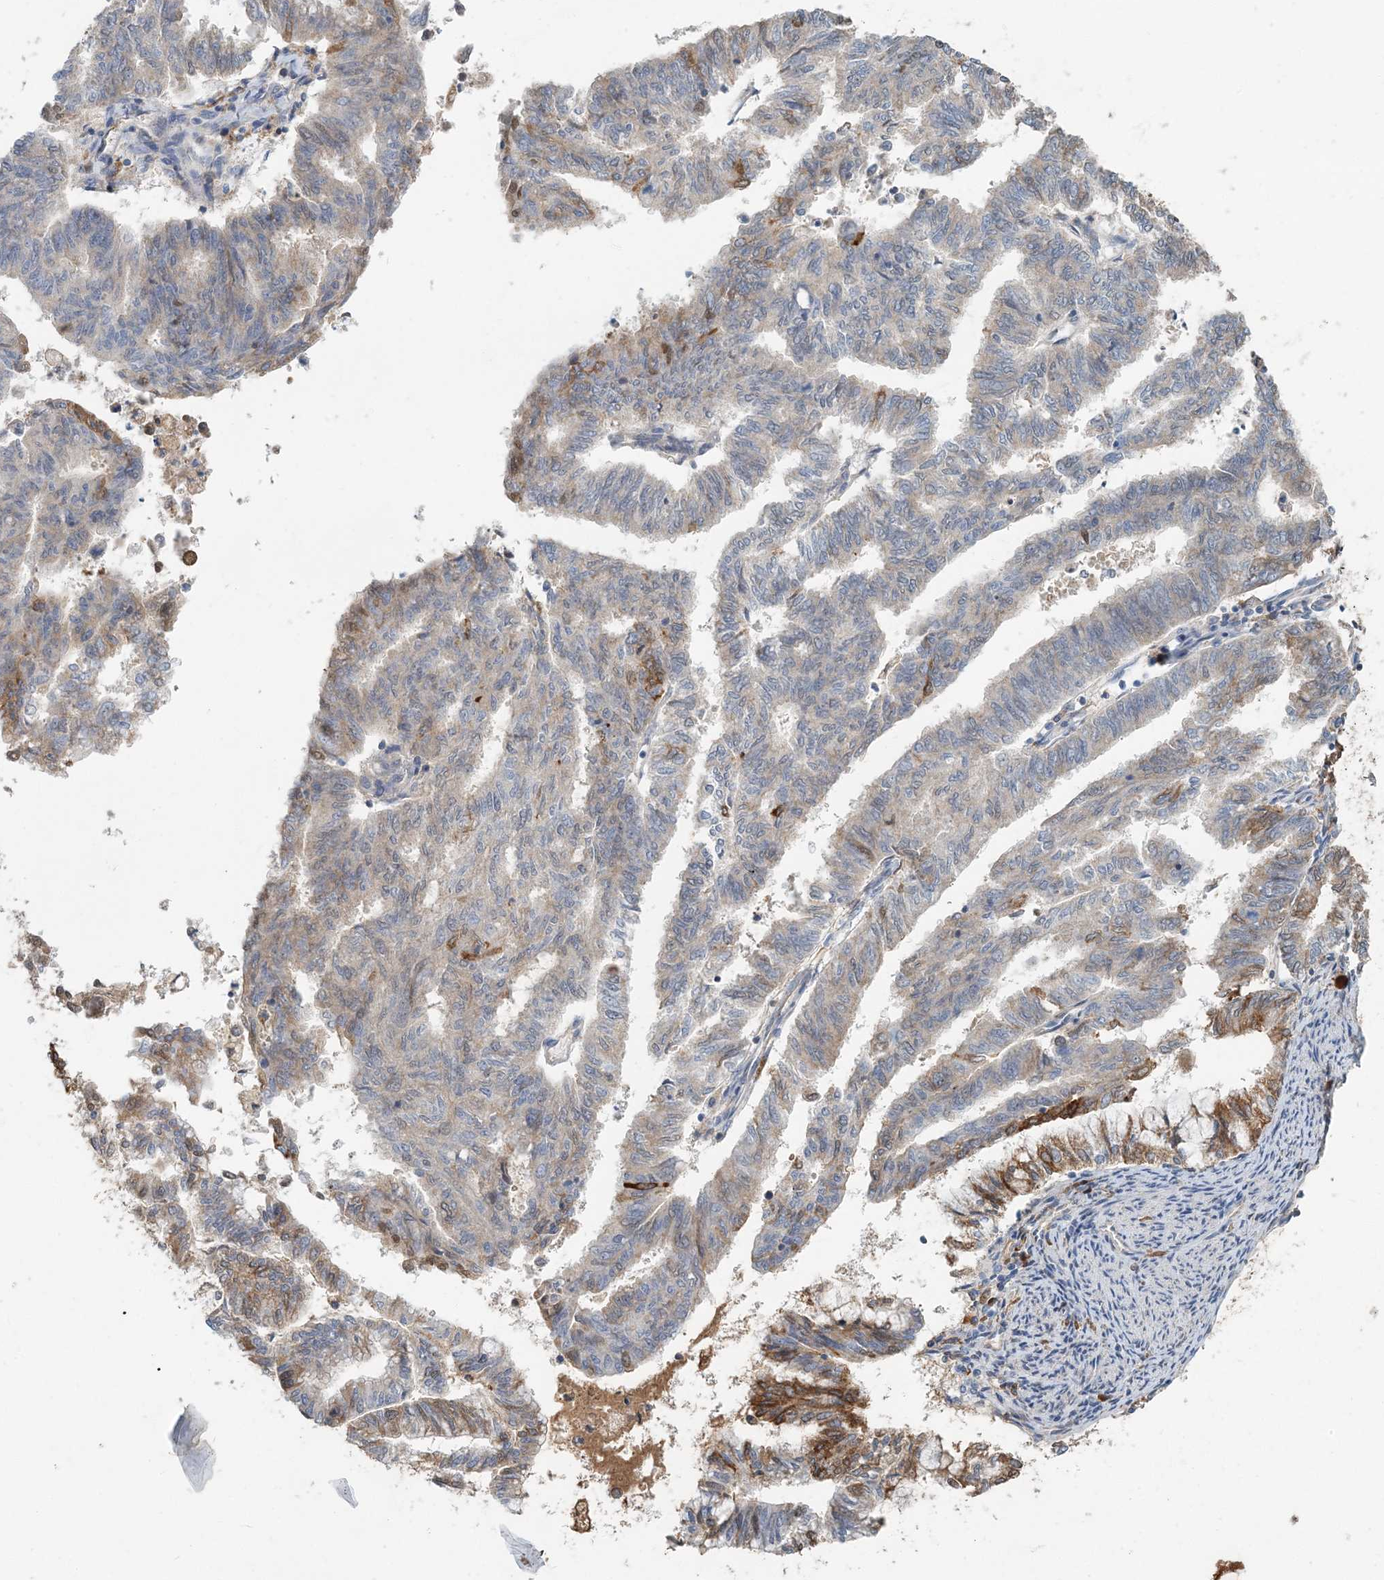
{"staining": {"intensity": "moderate", "quantity": "<25%", "location": "cytoplasmic/membranous"}, "tissue": "endometrial cancer", "cell_type": "Tumor cells", "image_type": "cancer", "snomed": [{"axis": "morphology", "description": "Adenocarcinoma, NOS"}, {"axis": "topography", "description": "Endometrium"}], "caption": "This micrograph displays endometrial adenocarcinoma stained with immunohistochemistry (IHC) to label a protein in brown. The cytoplasmic/membranous of tumor cells show moderate positivity for the protein. Nuclei are counter-stained blue.", "gene": "RNF25", "patient": {"sex": "female", "age": 79}}